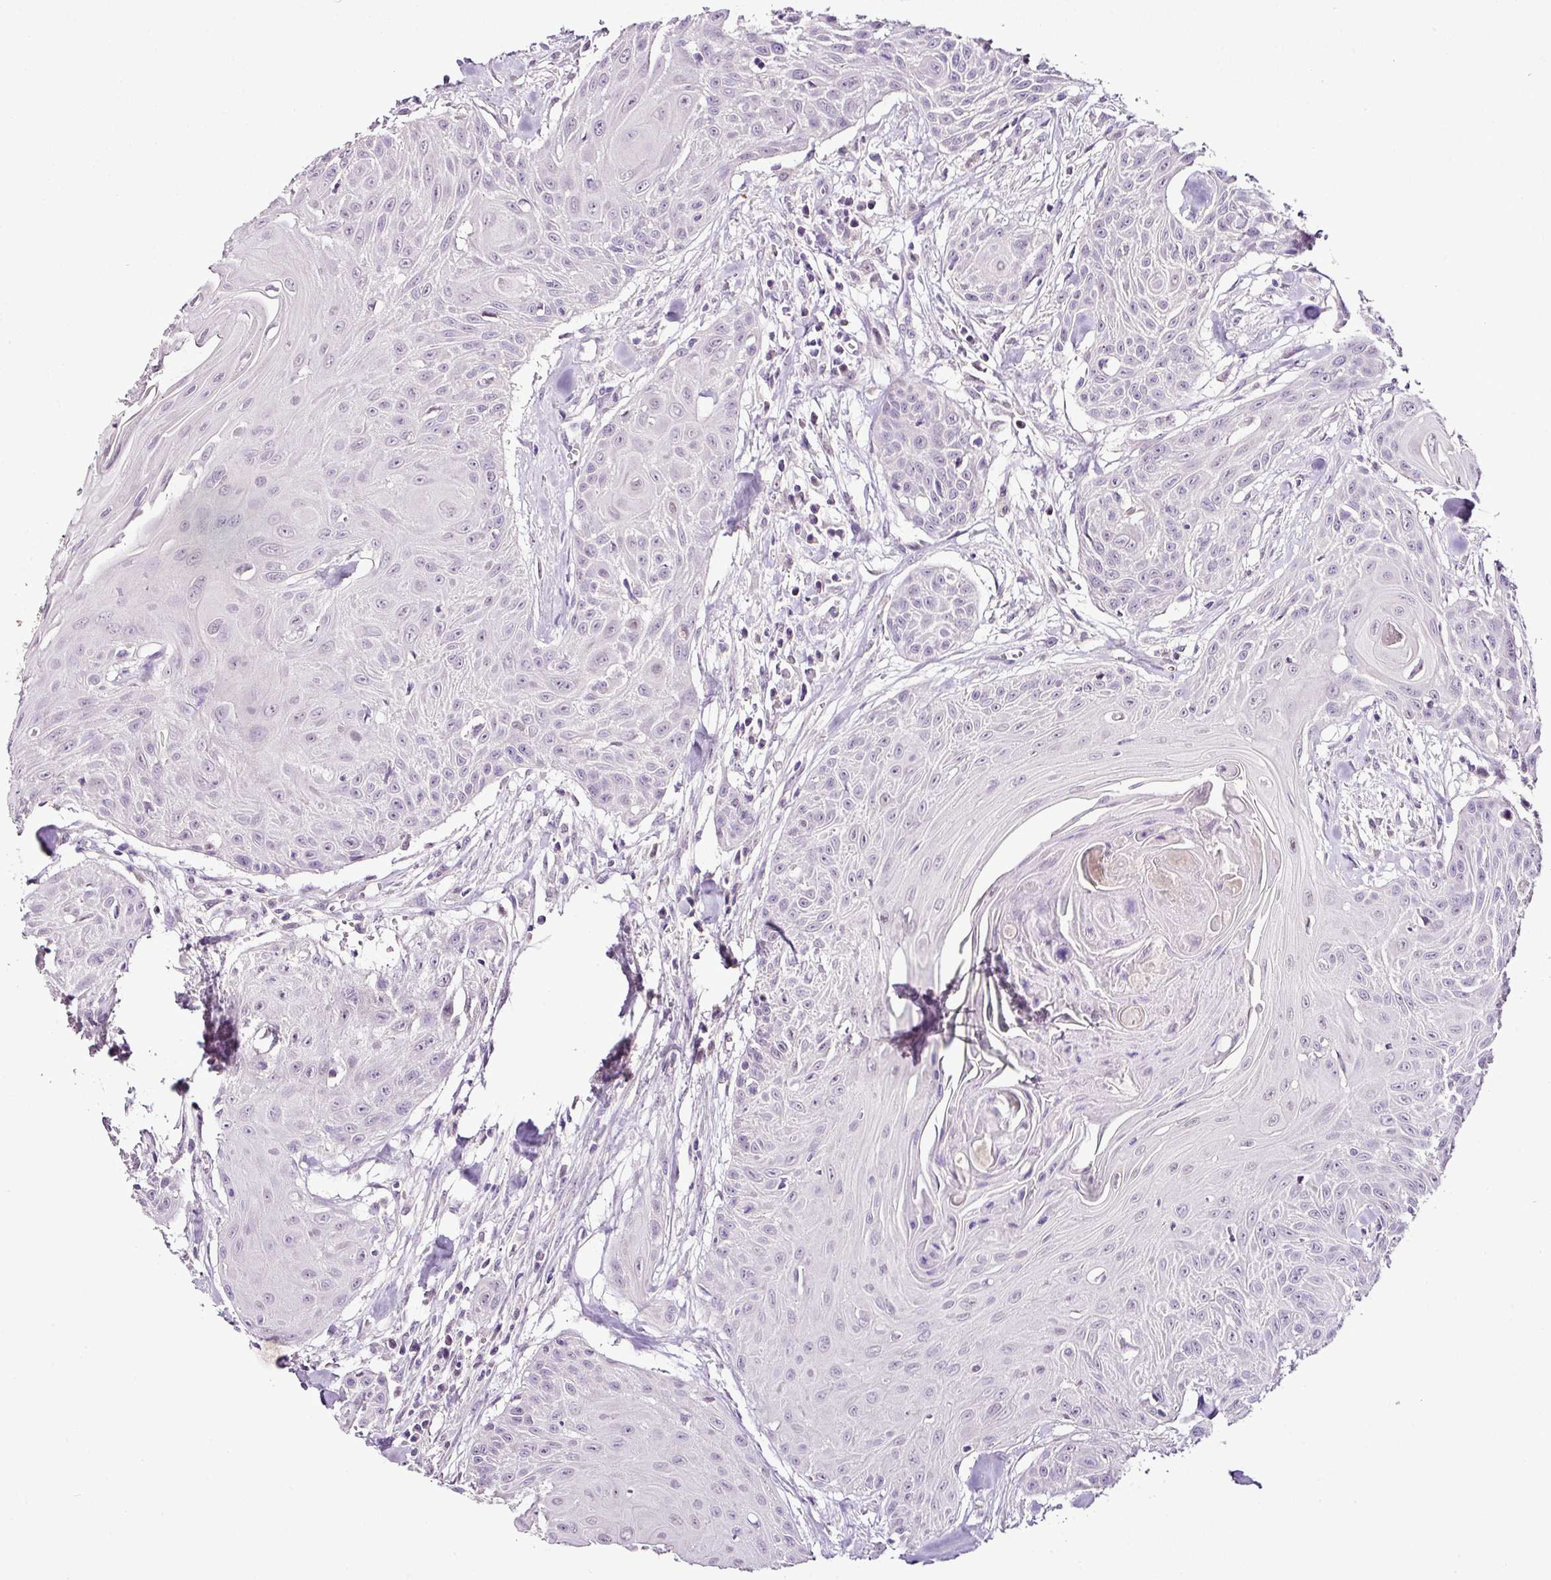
{"staining": {"intensity": "negative", "quantity": "none", "location": "none"}, "tissue": "head and neck cancer", "cell_type": "Tumor cells", "image_type": "cancer", "snomed": [{"axis": "morphology", "description": "Squamous cell carcinoma, NOS"}, {"axis": "topography", "description": "Lymph node"}, {"axis": "topography", "description": "Salivary gland"}, {"axis": "topography", "description": "Head-Neck"}], "caption": "The immunohistochemistry photomicrograph has no significant staining in tumor cells of head and neck squamous cell carcinoma tissue.", "gene": "ESR1", "patient": {"sex": "female", "age": 74}}